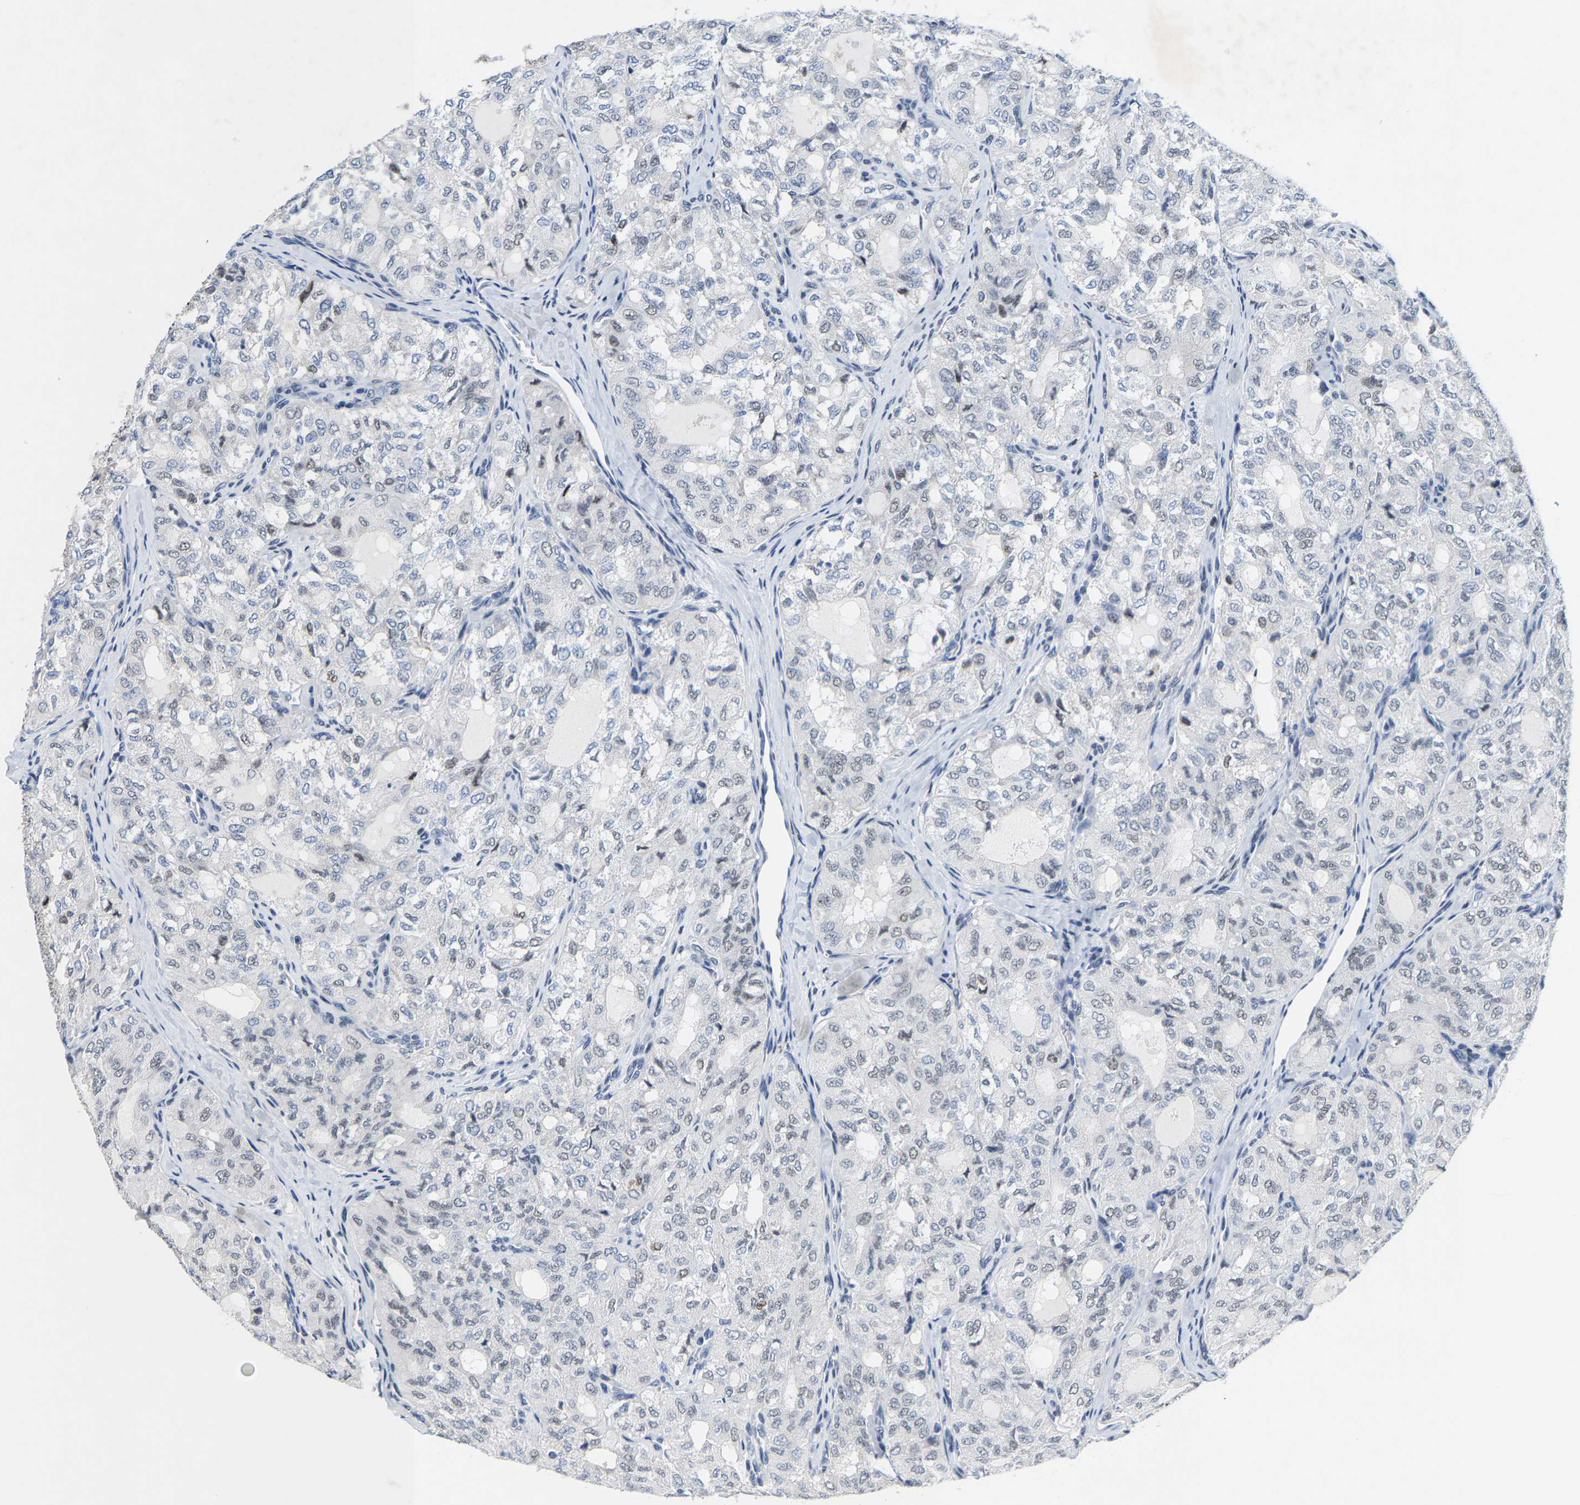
{"staining": {"intensity": "negative", "quantity": "none", "location": "none"}, "tissue": "thyroid cancer", "cell_type": "Tumor cells", "image_type": "cancer", "snomed": [{"axis": "morphology", "description": "Follicular adenoma carcinoma, NOS"}, {"axis": "topography", "description": "Thyroid gland"}], "caption": "Thyroid cancer (follicular adenoma carcinoma) stained for a protein using IHC shows no staining tumor cells.", "gene": "SETD1B", "patient": {"sex": "male", "age": 75}}